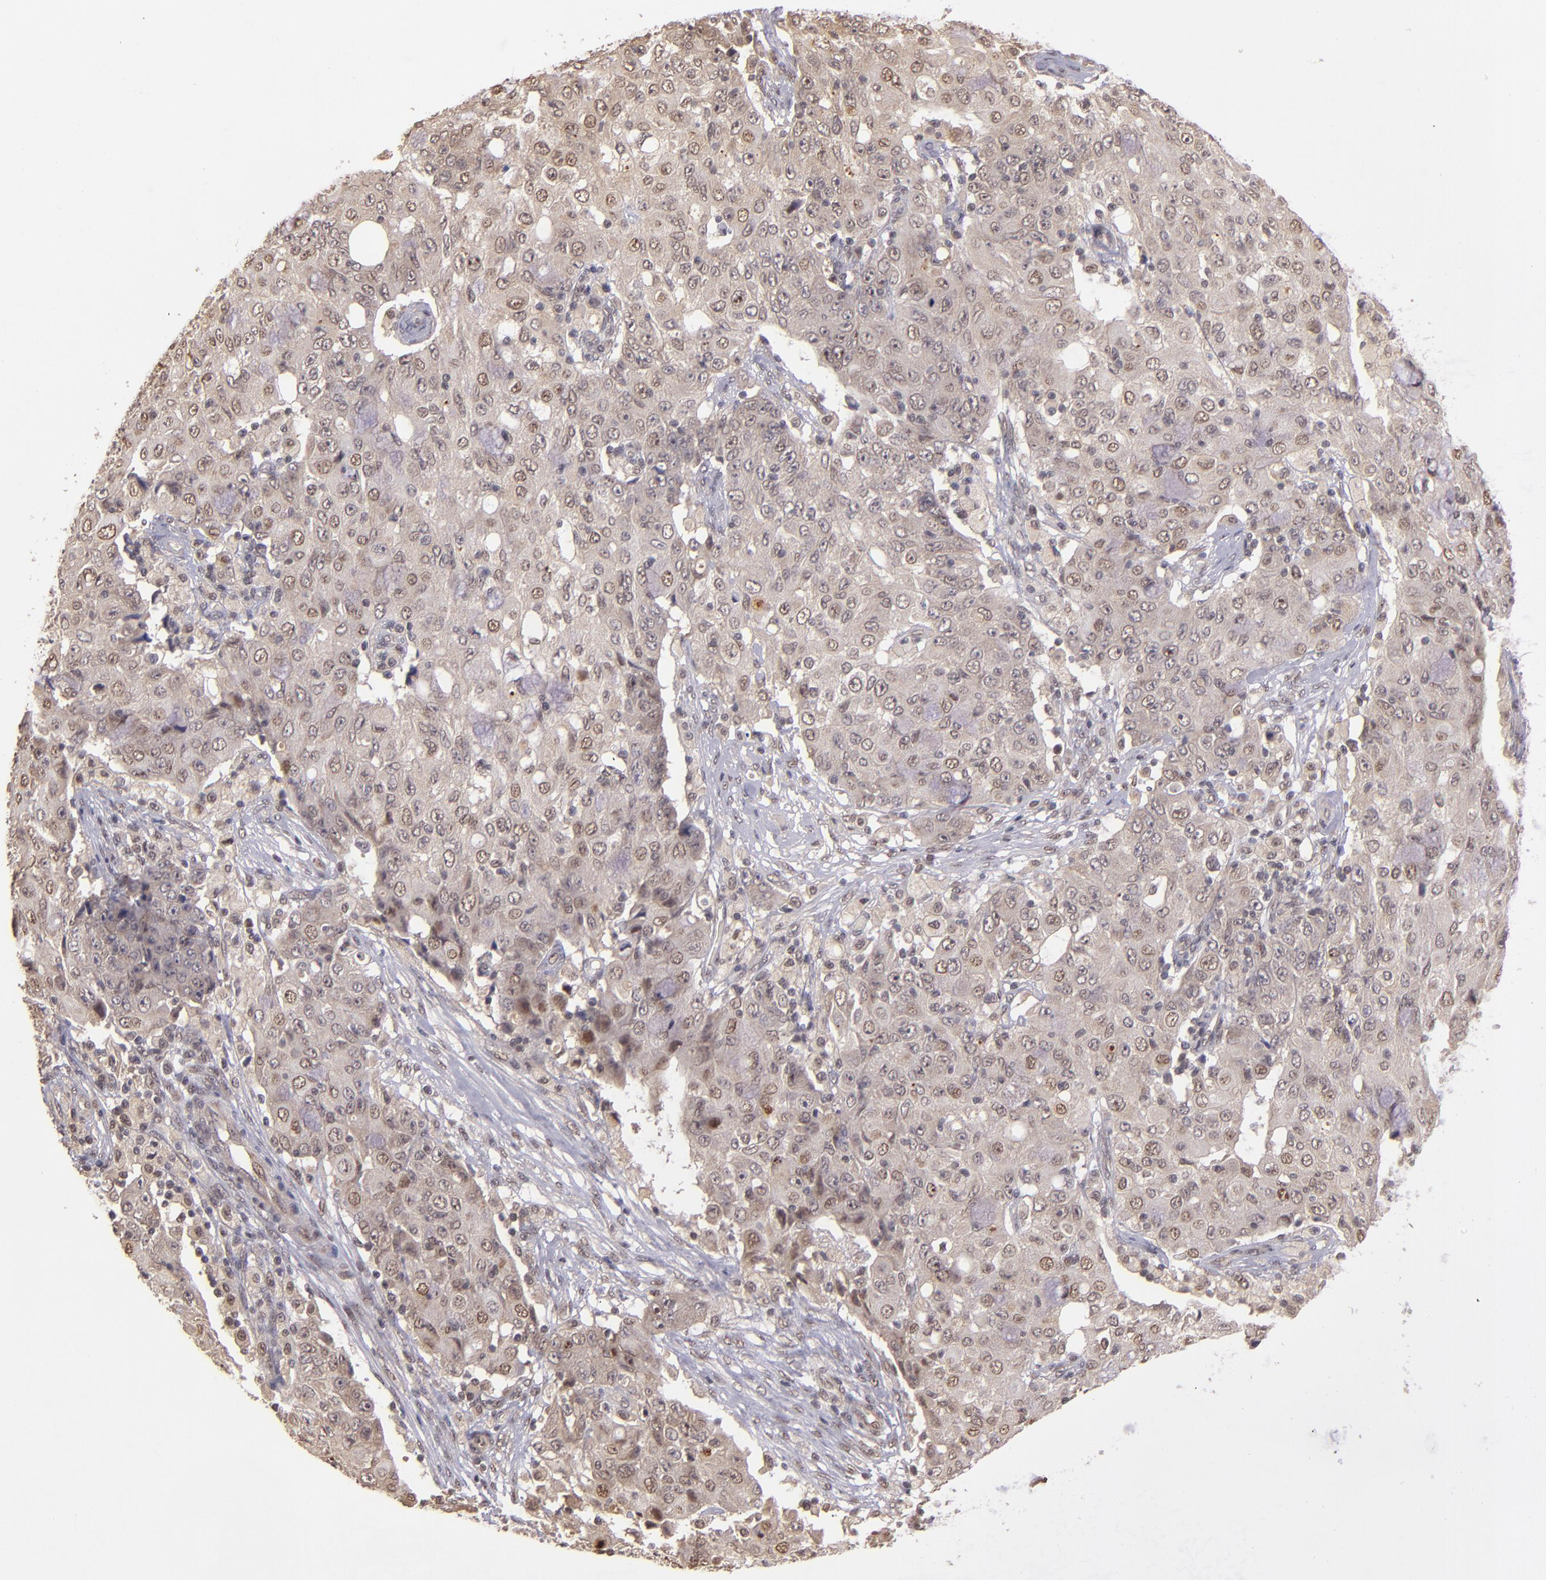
{"staining": {"intensity": "weak", "quantity": "25%-75%", "location": "nuclear"}, "tissue": "ovarian cancer", "cell_type": "Tumor cells", "image_type": "cancer", "snomed": [{"axis": "morphology", "description": "Carcinoma, endometroid"}, {"axis": "topography", "description": "Ovary"}], "caption": "High-power microscopy captured an immunohistochemistry (IHC) photomicrograph of ovarian cancer, revealing weak nuclear expression in approximately 25%-75% of tumor cells.", "gene": "ABHD12B", "patient": {"sex": "female", "age": 42}}